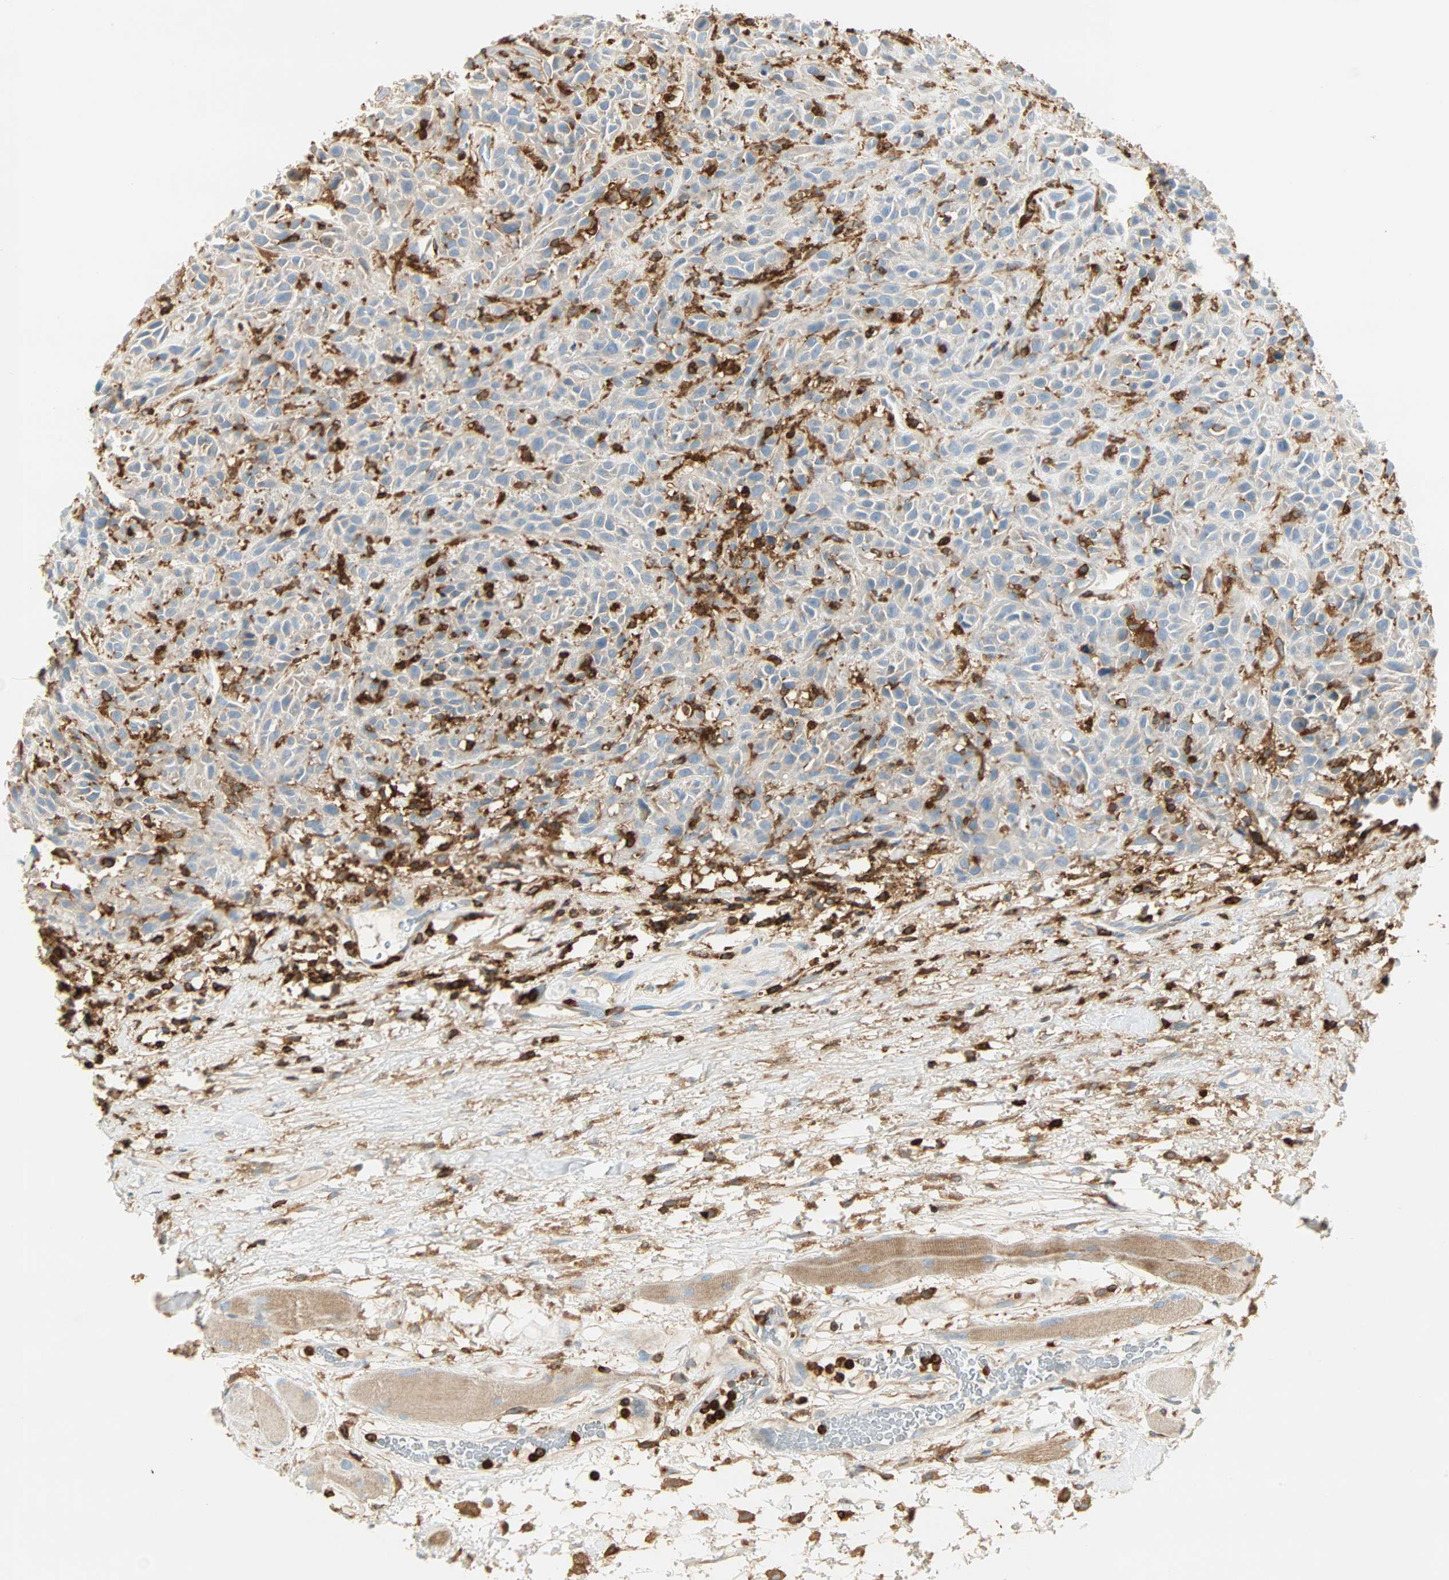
{"staining": {"intensity": "negative", "quantity": "none", "location": "none"}, "tissue": "head and neck cancer", "cell_type": "Tumor cells", "image_type": "cancer", "snomed": [{"axis": "morphology", "description": "Normal tissue, NOS"}, {"axis": "morphology", "description": "Squamous cell carcinoma, NOS"}, {"axis": "topography", "description": "Cartilage tissue"}, {"axis": "topography", "description": "Head-Neck"}], "caption": "This photomicrograph is of head and neck cancer stained with immunohistochemistry (IHC) to label a protein in brown with the nuclei are counter-stained blue. There is no expression in tumor cells.", "gene": "FMNL1", "patient": {"sex": "male", "age": 62}}